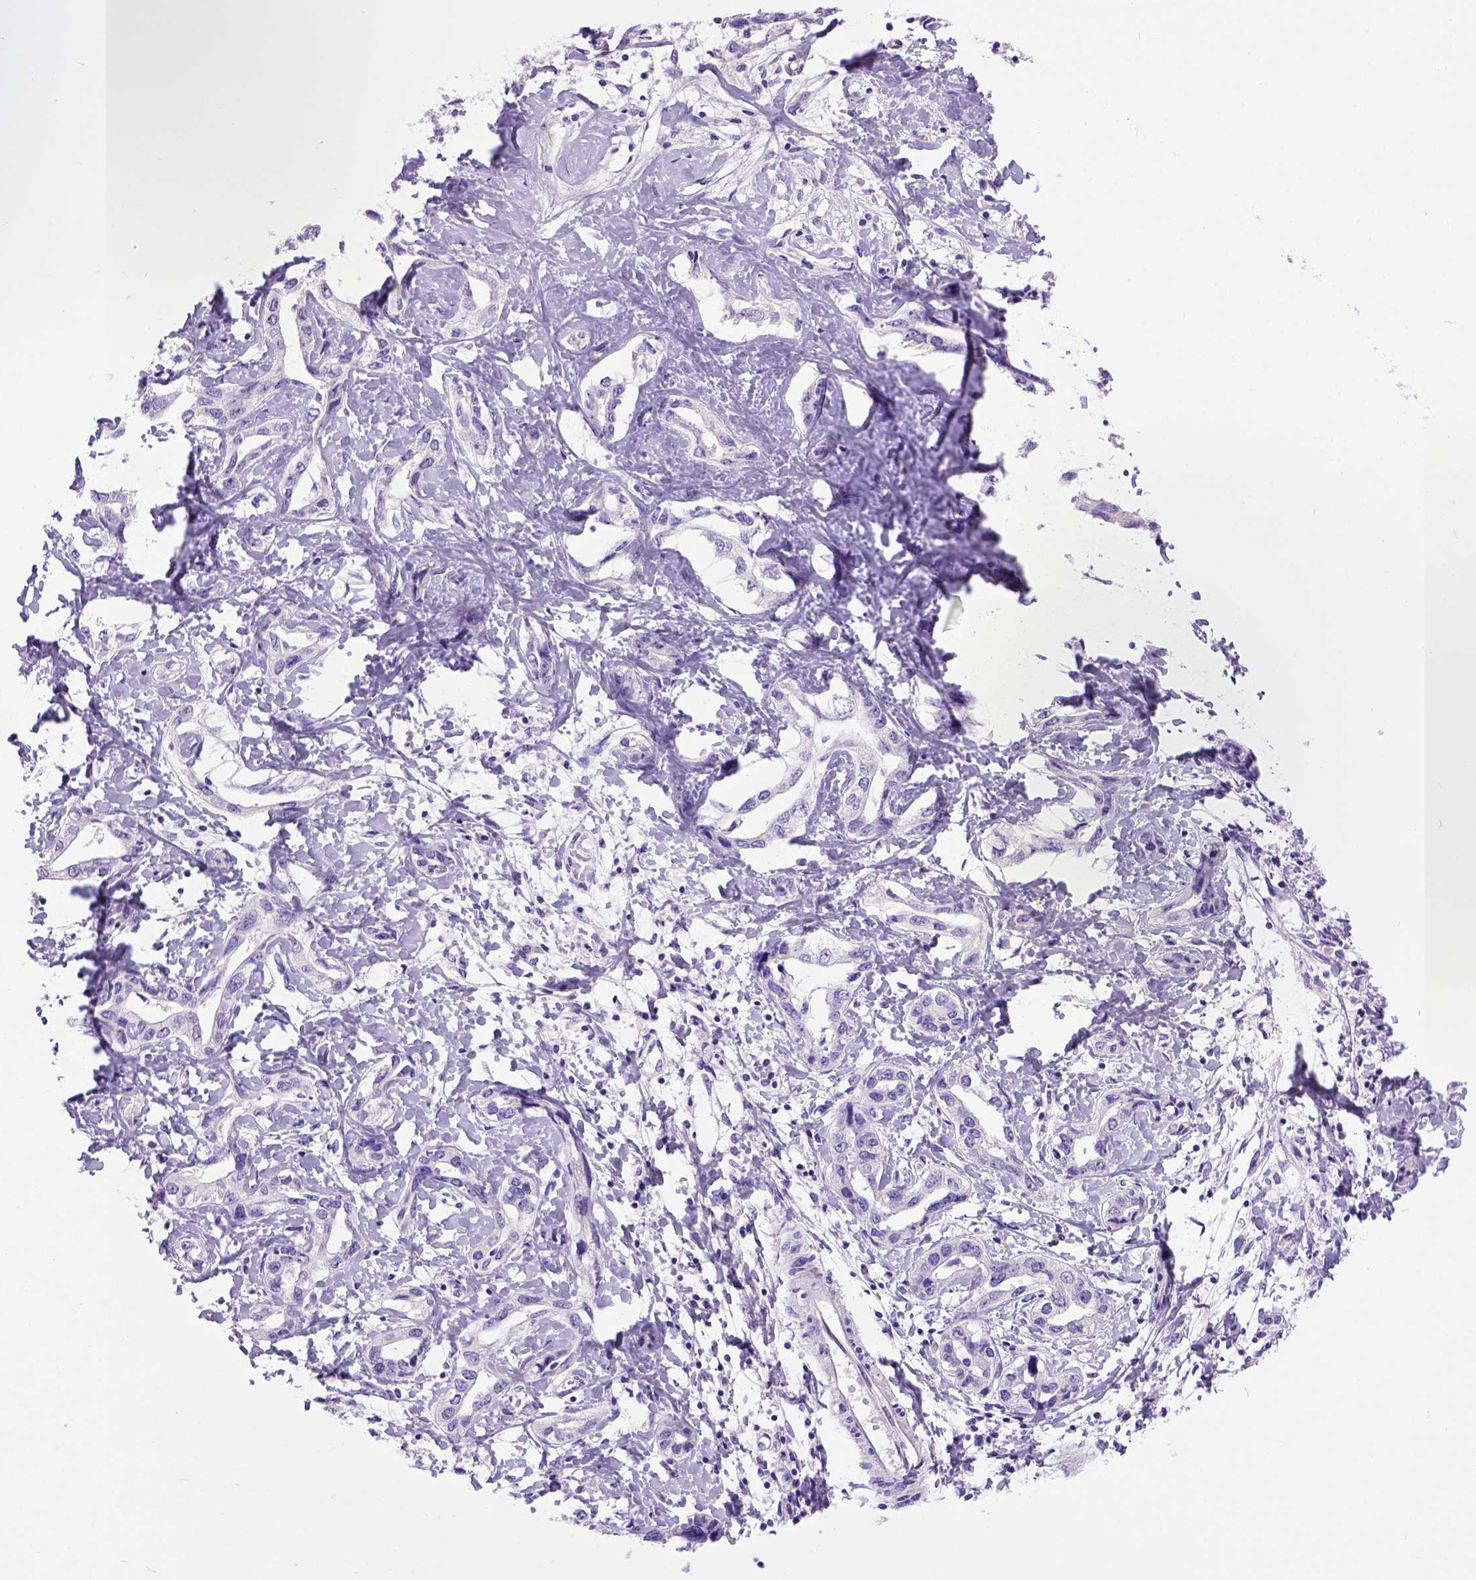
{"staining": {"intensity": "negative", "quantity": "none", "location": "none"}, "tissue": "liver cancer", "cell_type": "Tumor cells", "image_type": "cancer", "snomed": [{"axis": "morphology", "description": "Cholangiocarcinoma"}, {"axis": "topography", "description": "Liver"}], "caption": "The photomicrograph reveals no staining of tumor cells in liver cholangiocarcinoma.", "gene": "IGF2", "patient": {"sex": "male", "age": 59}}